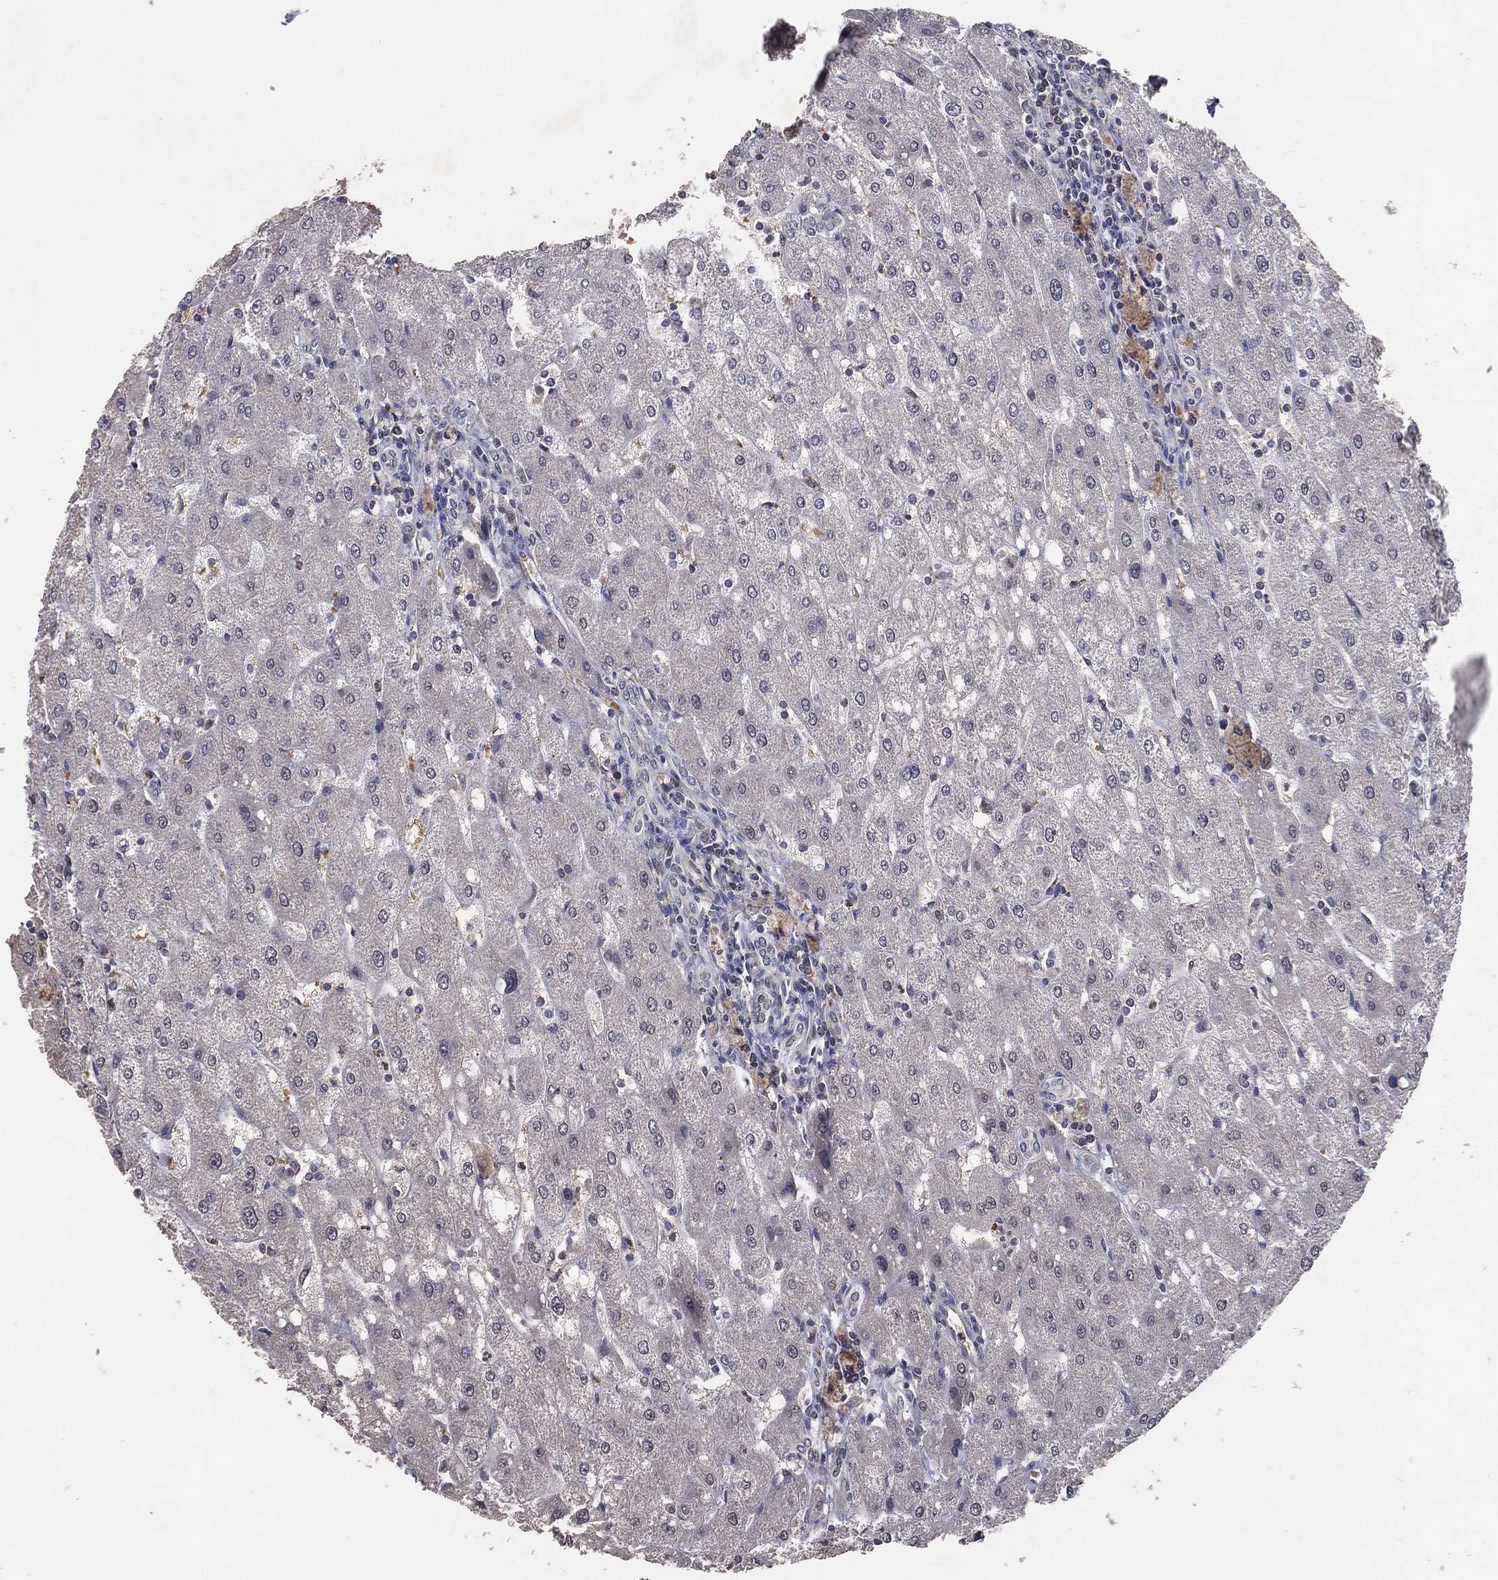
{"staining": {"intensity": "negative", "quantity": "none", "location": "none"}, "tissue": "liver", "cell_type": "Cholangiocytes", "image_type": "normal", "snomed": [{"axis": "morphology", "description": "Normal tissue, NOS"}, {"axis": "topography", "description": "Liver"}], "caption": "Human liver stained for a protein using immunohistochemistry (IHC) displays no expression in cholangiocytes.", "gene": "DNAH7", "patient": {"sex": "male", "age": 67}}